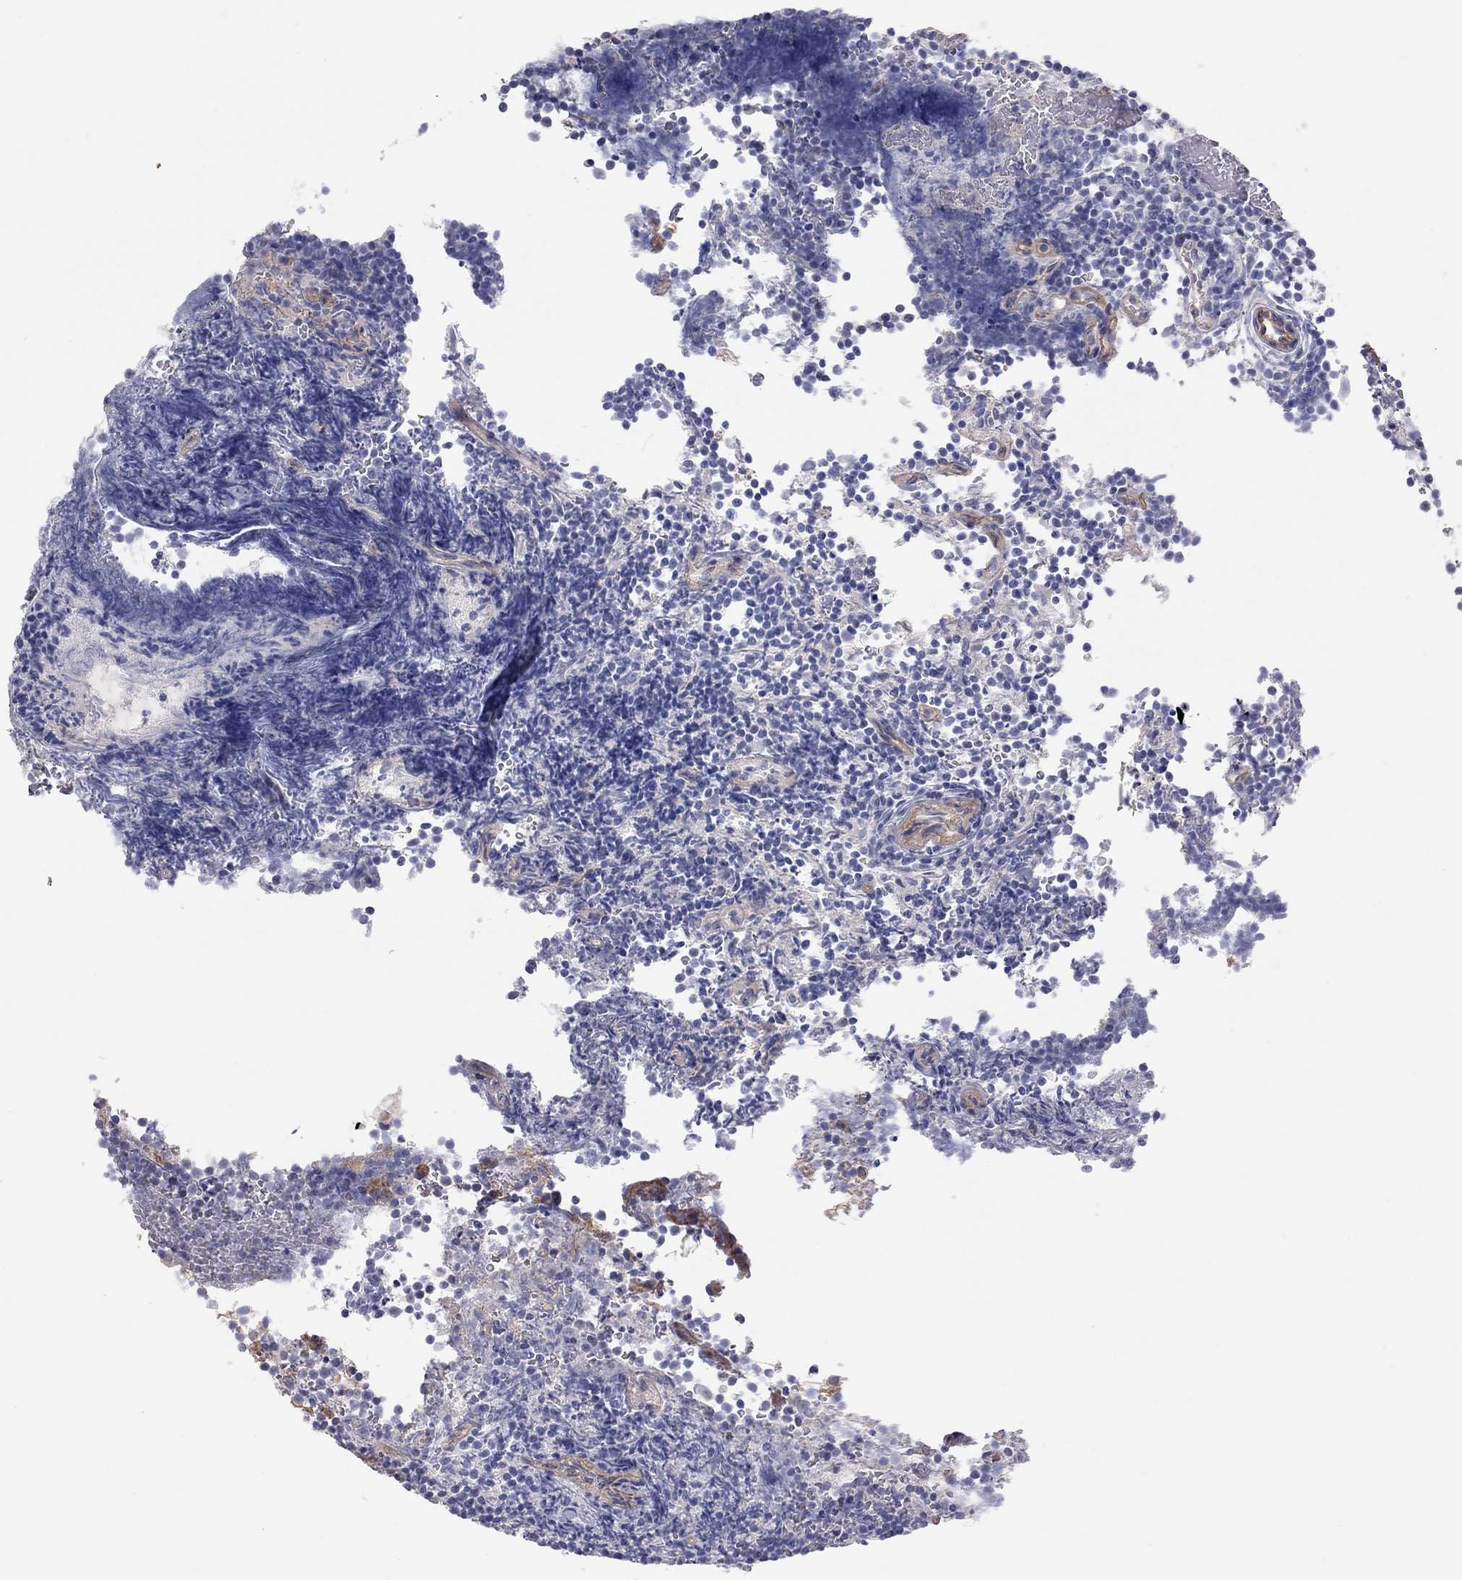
{"staining": {"intensity": "negative", "quantity": "none", "location": "none"}, "tissue": "lymphoma", "cell_type": "Tumor cells", "image_type": "cancer", "snomed": [{"axis": "morphology", "description": "Malignant lymphoma, non-Hodgkin's type, Low grade"}, {"axis": "topography", "description": "Brain"}], "caption": "Immunohistochemical staining of low-grade malignant lymphoma, non-Hodgkin's type displays no significant staining in tumor cells.", "gene": "GPRC5B", "patient": {"sex": "female", "age": 66}}